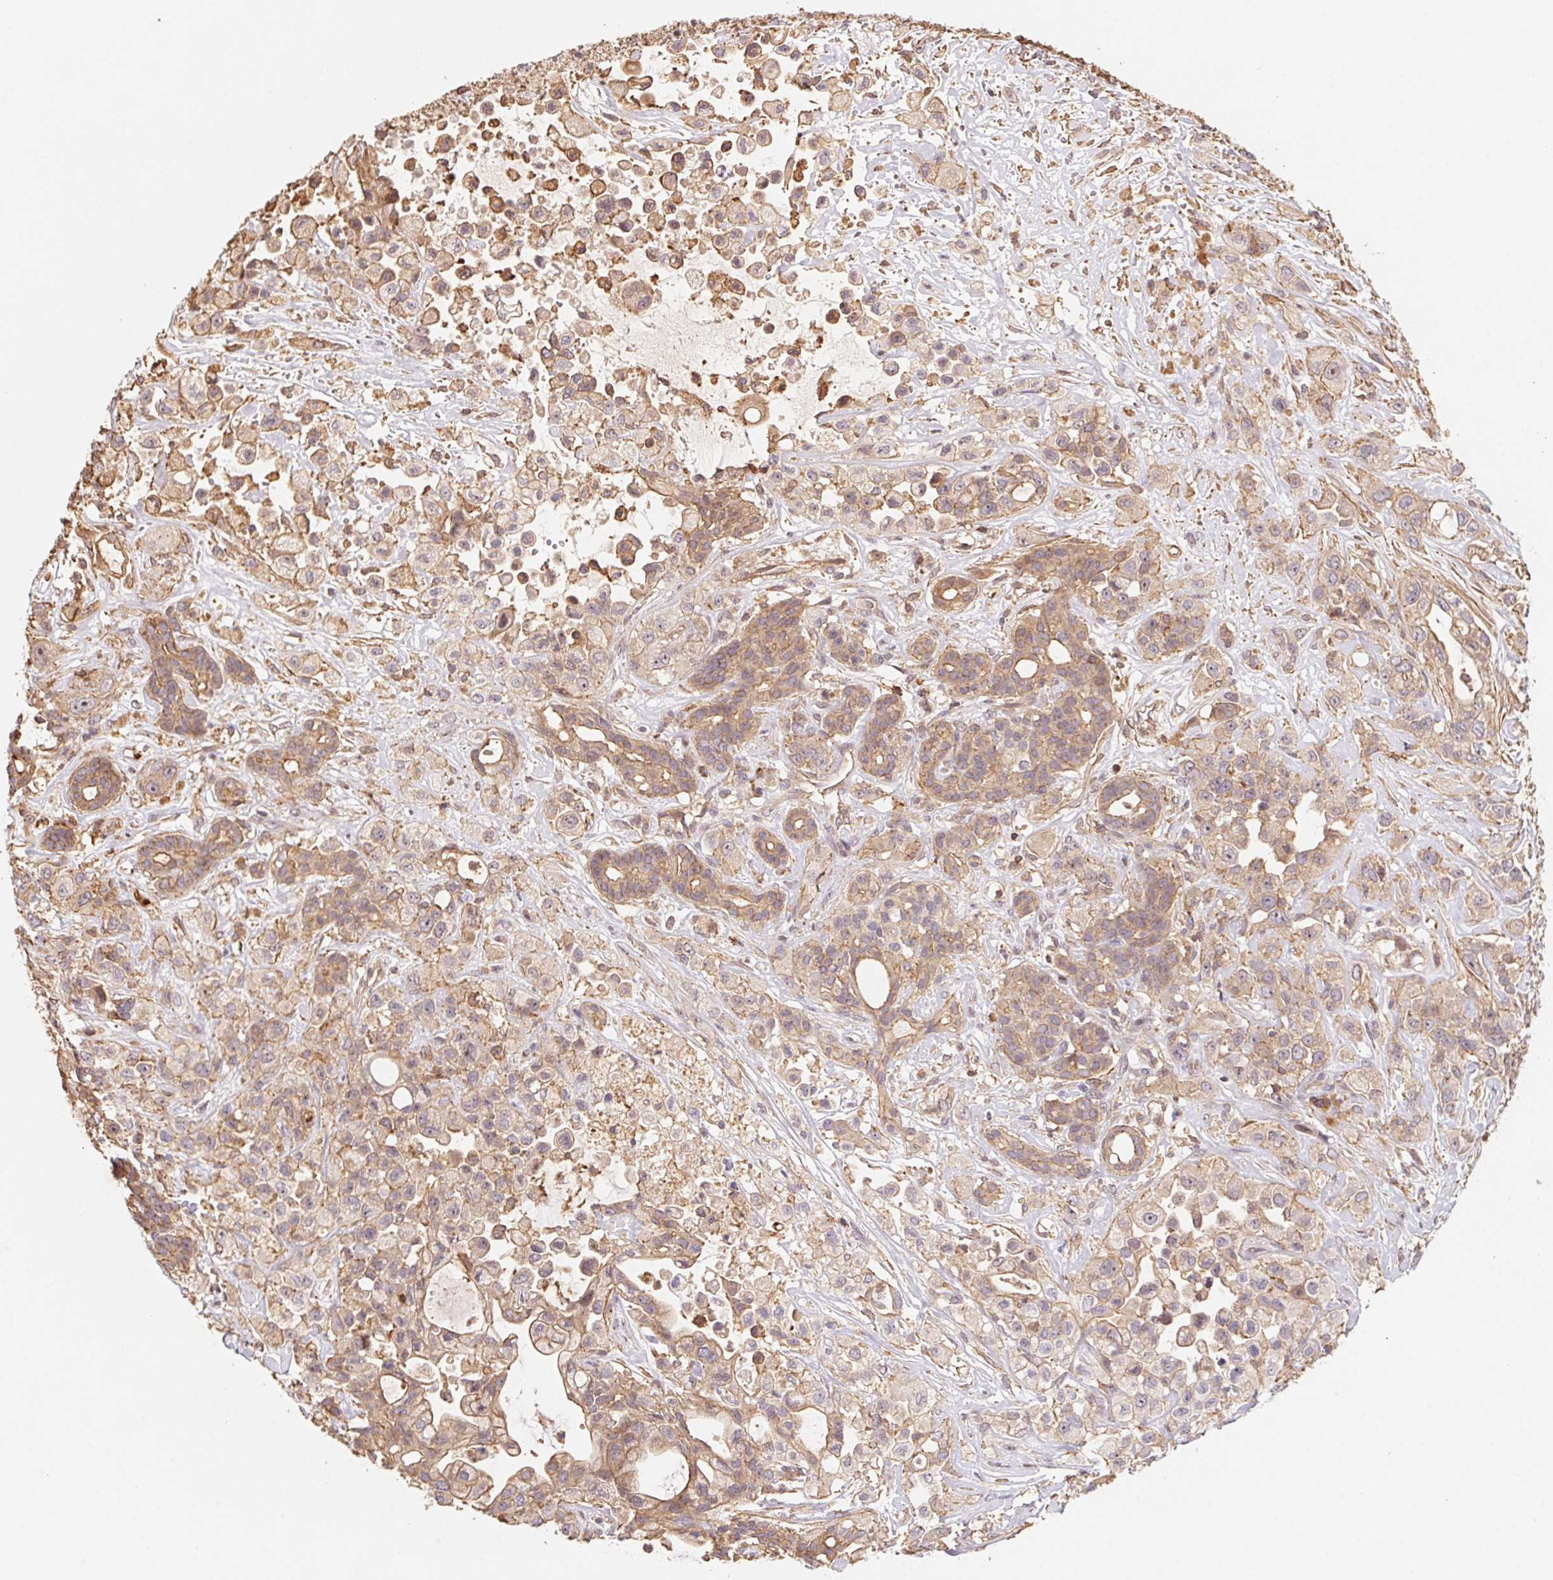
{"staining": {"intensity": "moderate", "quantity": ">75%", "location": "cytoplasmic/membranous"}, "tissue": "pancreatic cancer", "cell_type": "Tumor cells", "image_type": "cancer", "snomed": [{"axis": "morphology", "description": "Adenocarcinoma, NOS"}, {"axis": "topography", "description": "Pancreas"}], "caption": "Tumor cells show moderate cytoplasmic/membranous positivity in approximately >75% of cells in pancreatic cancer. The staining was performed using DAB to visualize the protein expression in brown, while the nuclei were stained in blue with hematoxylin (Magnification: 20x).", "gene": "ATG10", "patient": {"sex": "male", "age": 44}}